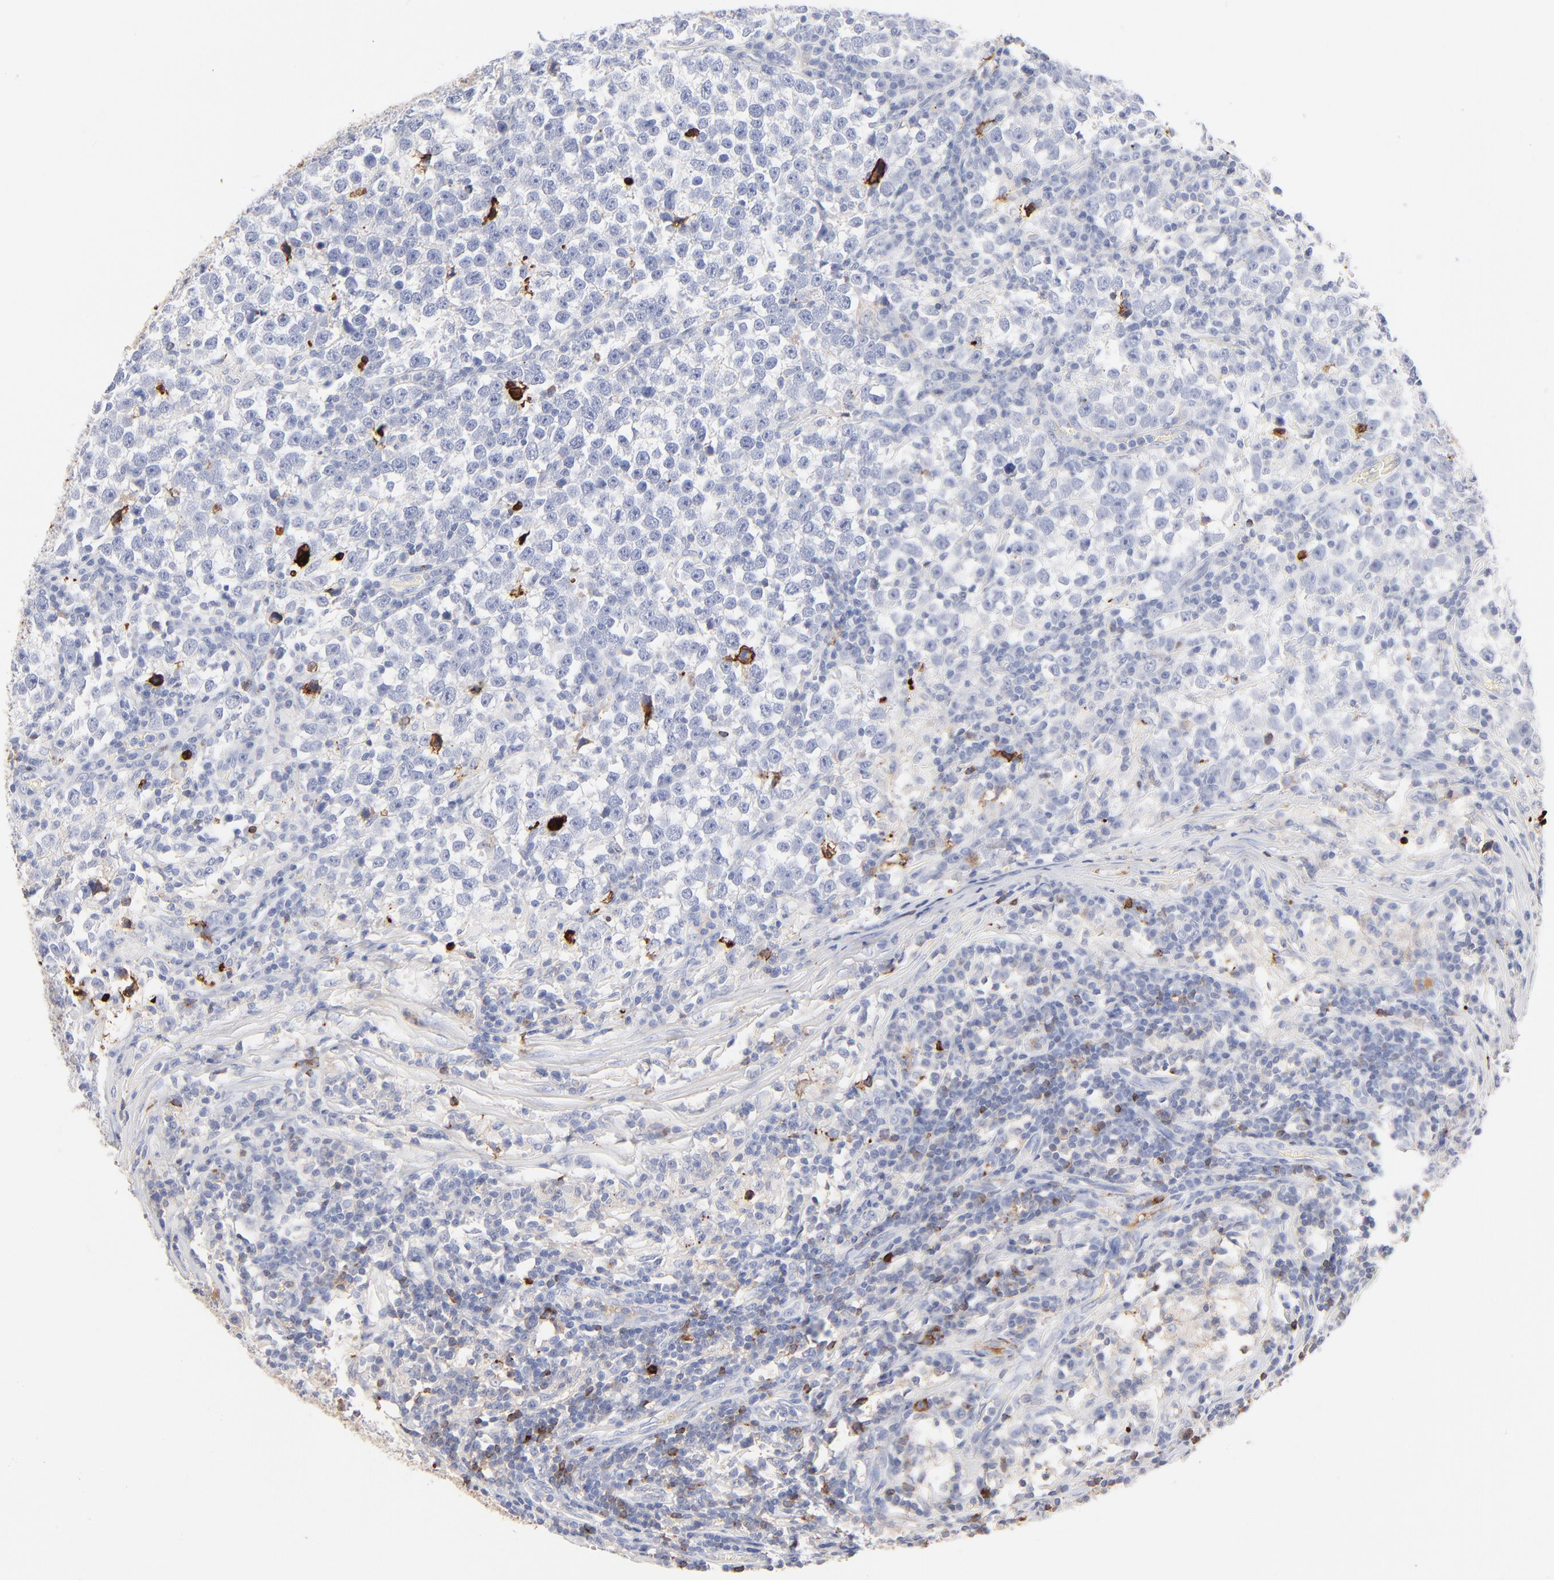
{"staining": {"intensity": "negative", "quantity": "none", "location": "none"}, "tissue": "testis cancer", "cell_type": "Tumor cells", "image_type": "cancer", "snomed": [{"axis": "morphology", "description": "Seminoma, NOS"}, {"axis": "topography", "description": "Testis"}], "caption": "This is an immunohistochemistry (IHC) image of human testis cancer. There is no staining in tumor cells.", "gene": "APOH", "patient": {"sex": "male", "age": 43}}